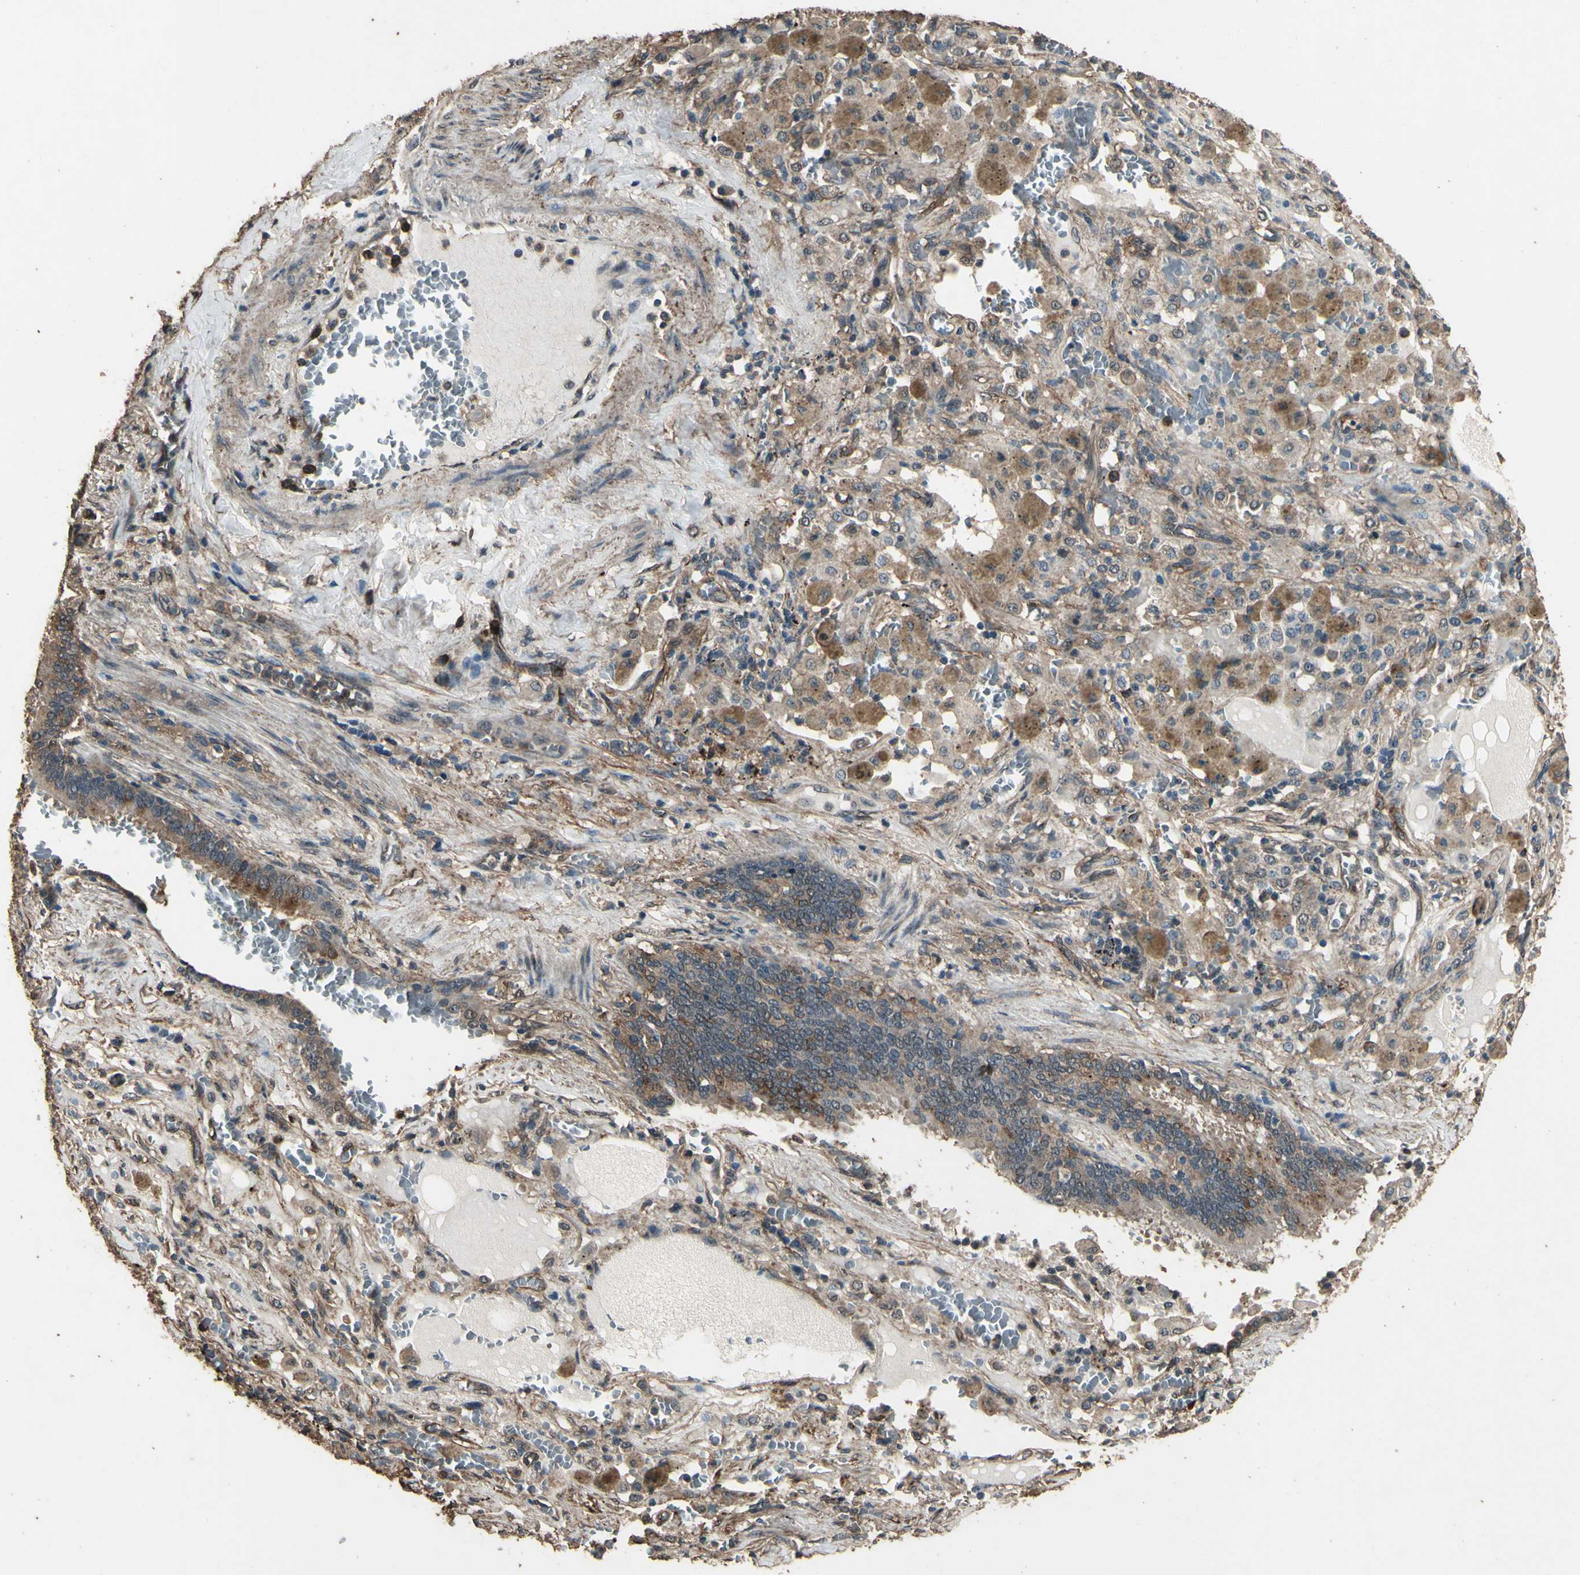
{"staining": {"intensity": "moderate", "quantity": ">75%", "location": "cytoplasmic/membranous"}, "tissue": "lung cancer", "cell_type": "Tumor cells", "image_type": "cancer", "snomed": [{"axis": "morphology", "description": "Squamous cell carcinoma, NOS"}, {"axis": "topography", "description": "Lung"}], "caption": "Immunohistochemical staining of lung cancer shows medium levels of moderate cytoplasmic/membranous staining in about >75% of tumor cells.", "gene": "TSPO", "patient": {"sex": "male", "age": 57}}